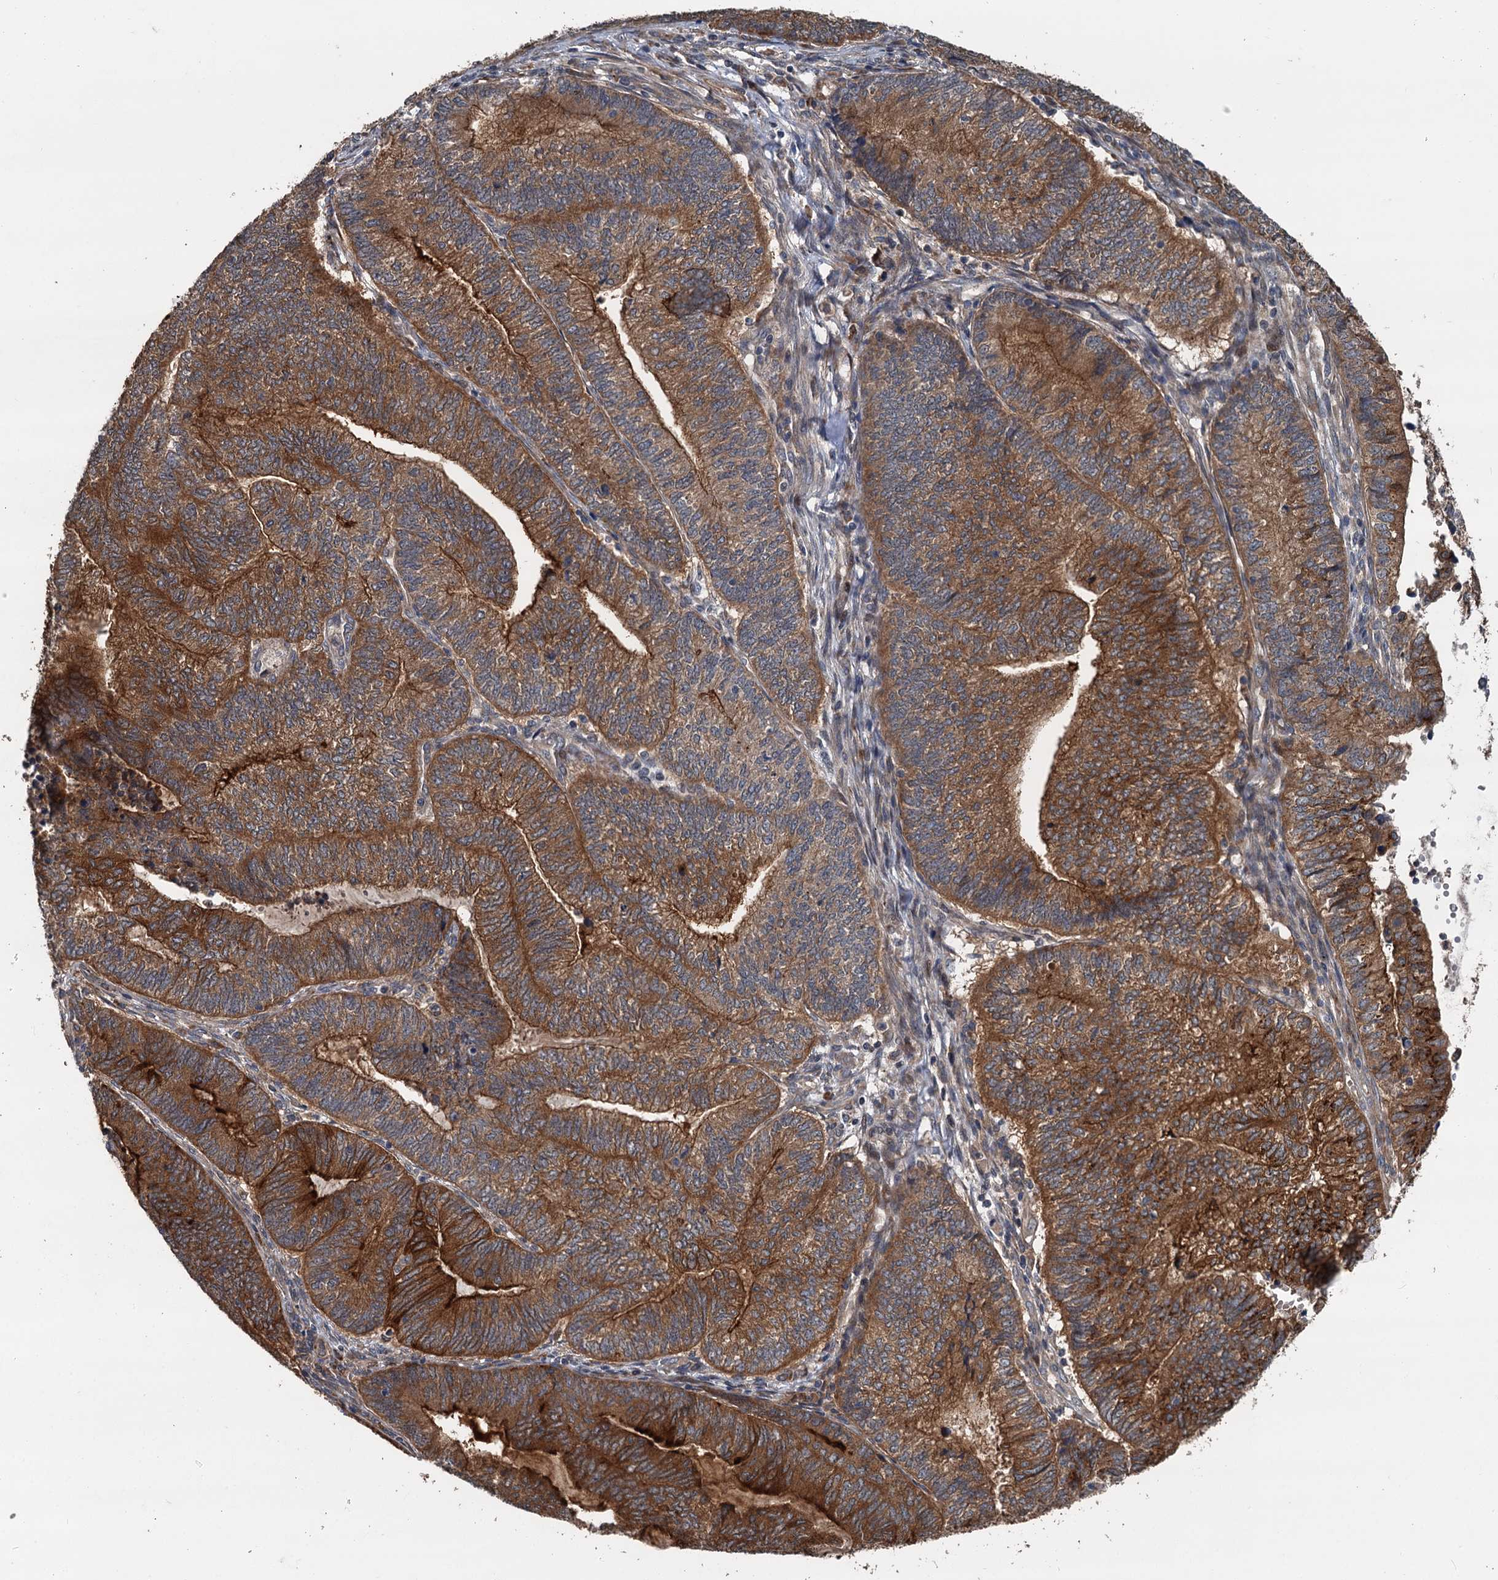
{"staining": {"intensity": "strong", "quantity": ">75%", "location": "cytoplasmic/membranous"}, "tissue": "endometrial cancer", "cell_type": "Tumor cells", "image_type": "cancer", "snomed": [{"axis": "morphology", "description": "Adenocarcinoma, NOS"}, {"axis": "topography", "description": "Uterus"}, {"axis": "topography", "description": "Endometrium"}], "caption": "This photomicrograph shows immunohistochemistry (IHC) staining of human adenocarcinoma (endometrial), with high strong cytoplasmic/membranous staining in about >75% of tumor cells.", "gene": "LRRK2", "patient": {"sex": "female", "age": 70}}